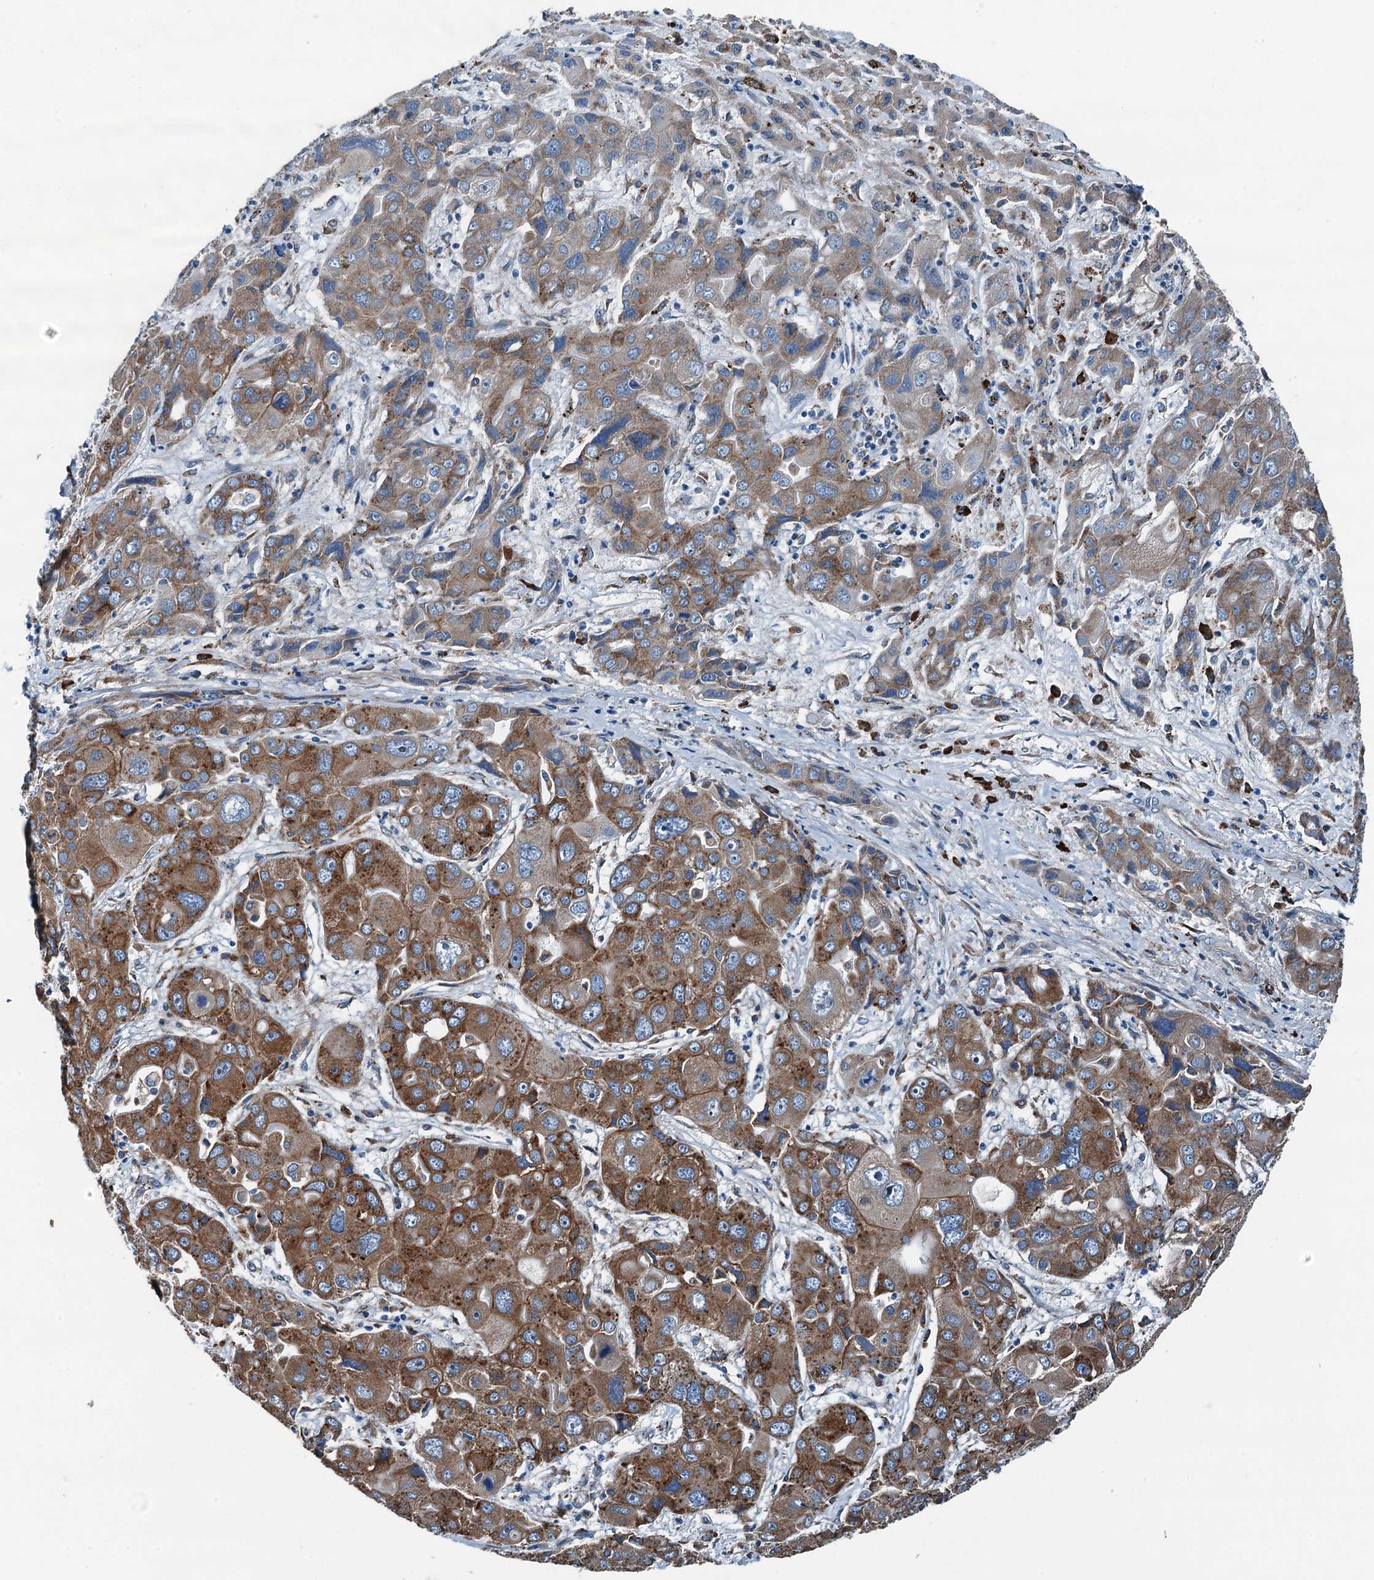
{"staining": {"intensity": "moderate", "quantity": ">75%", "location": "cytoplasmic/membranous"}, "tissue": "liver cancer", "cell_type": "Tumor cells", "image_type": "cancer", "snomed": [{"axis": "morphology", "description": "Cholangiocarcinoma"}, {"axis": "topography", "description": "Liver"}], "caption": "Immunohistochemistry photomicrograph of neoplastic tissue: human liver cancer stained using immunohistochemistry displays medium levels of moderate protein expression localized specifically in the cytoplasmic/membranous of tumor cells, appearing as a cytoplasmic/membranous brown color.", "gene": "TAMALIN", "patient": {"sex": "male", "age": 67}}